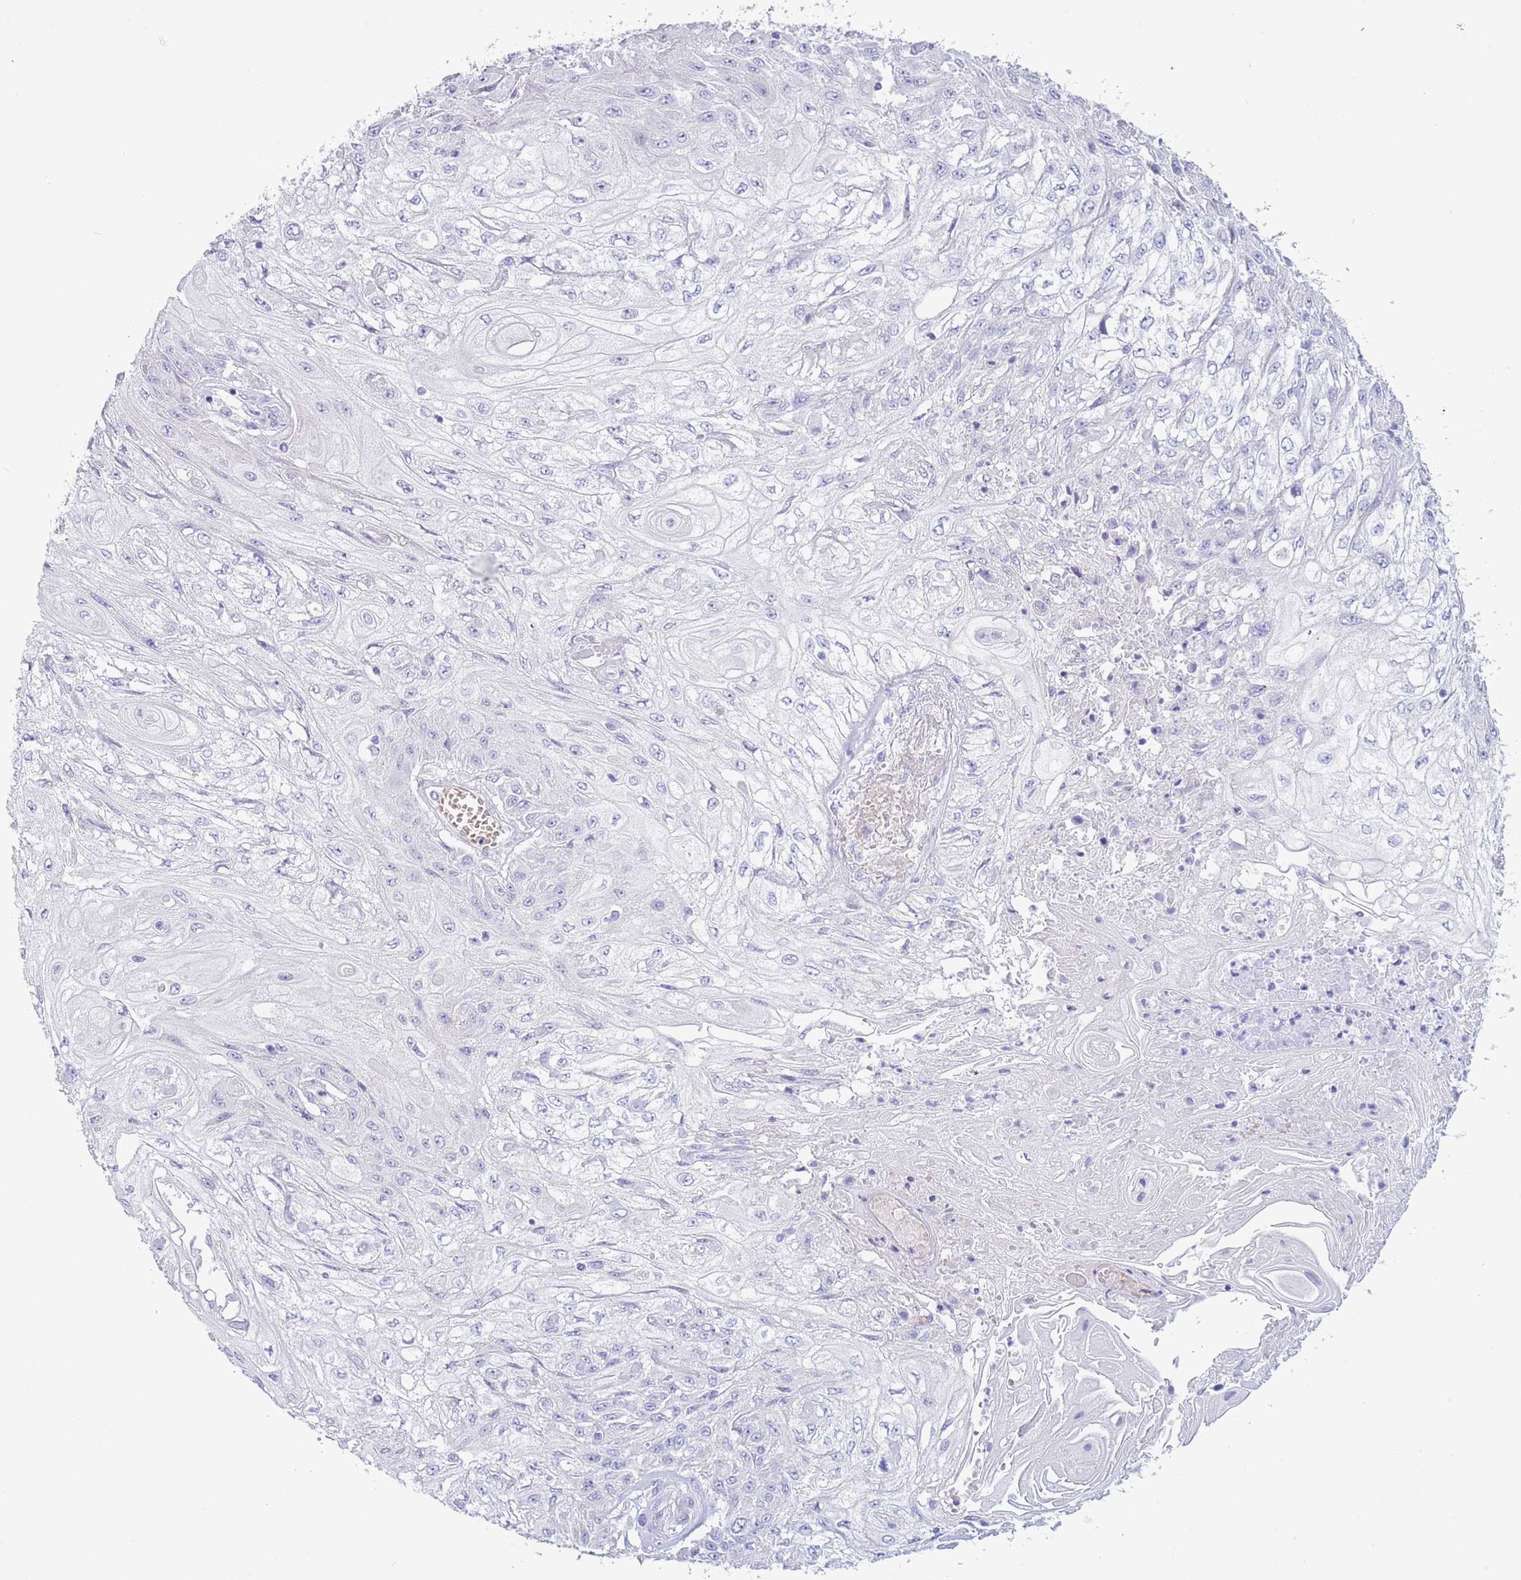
{"staining": {"intensity": "negative", "quantity": "none", "location": "none"}, "tissue": "skin cancer", "cell_type": "Tumor cells", "image_type": "cancer", "snomed": [{"axis": "morphology", "description": "Squamous cell carcinoma, NOS"}, {"axis": "morphology", "description": "Squamous cell carcinoma, metastatic, NOS"}, {"axis": "topography", "description": "Skin"}, {"axis": "topography", "description": "Lymph node"}], "caption": "Histopathology image shows no protein positivity in tumor cells of skin cancer tissue.", "gene": "ACR", "patient": {"sex": "male", "age": 75}}